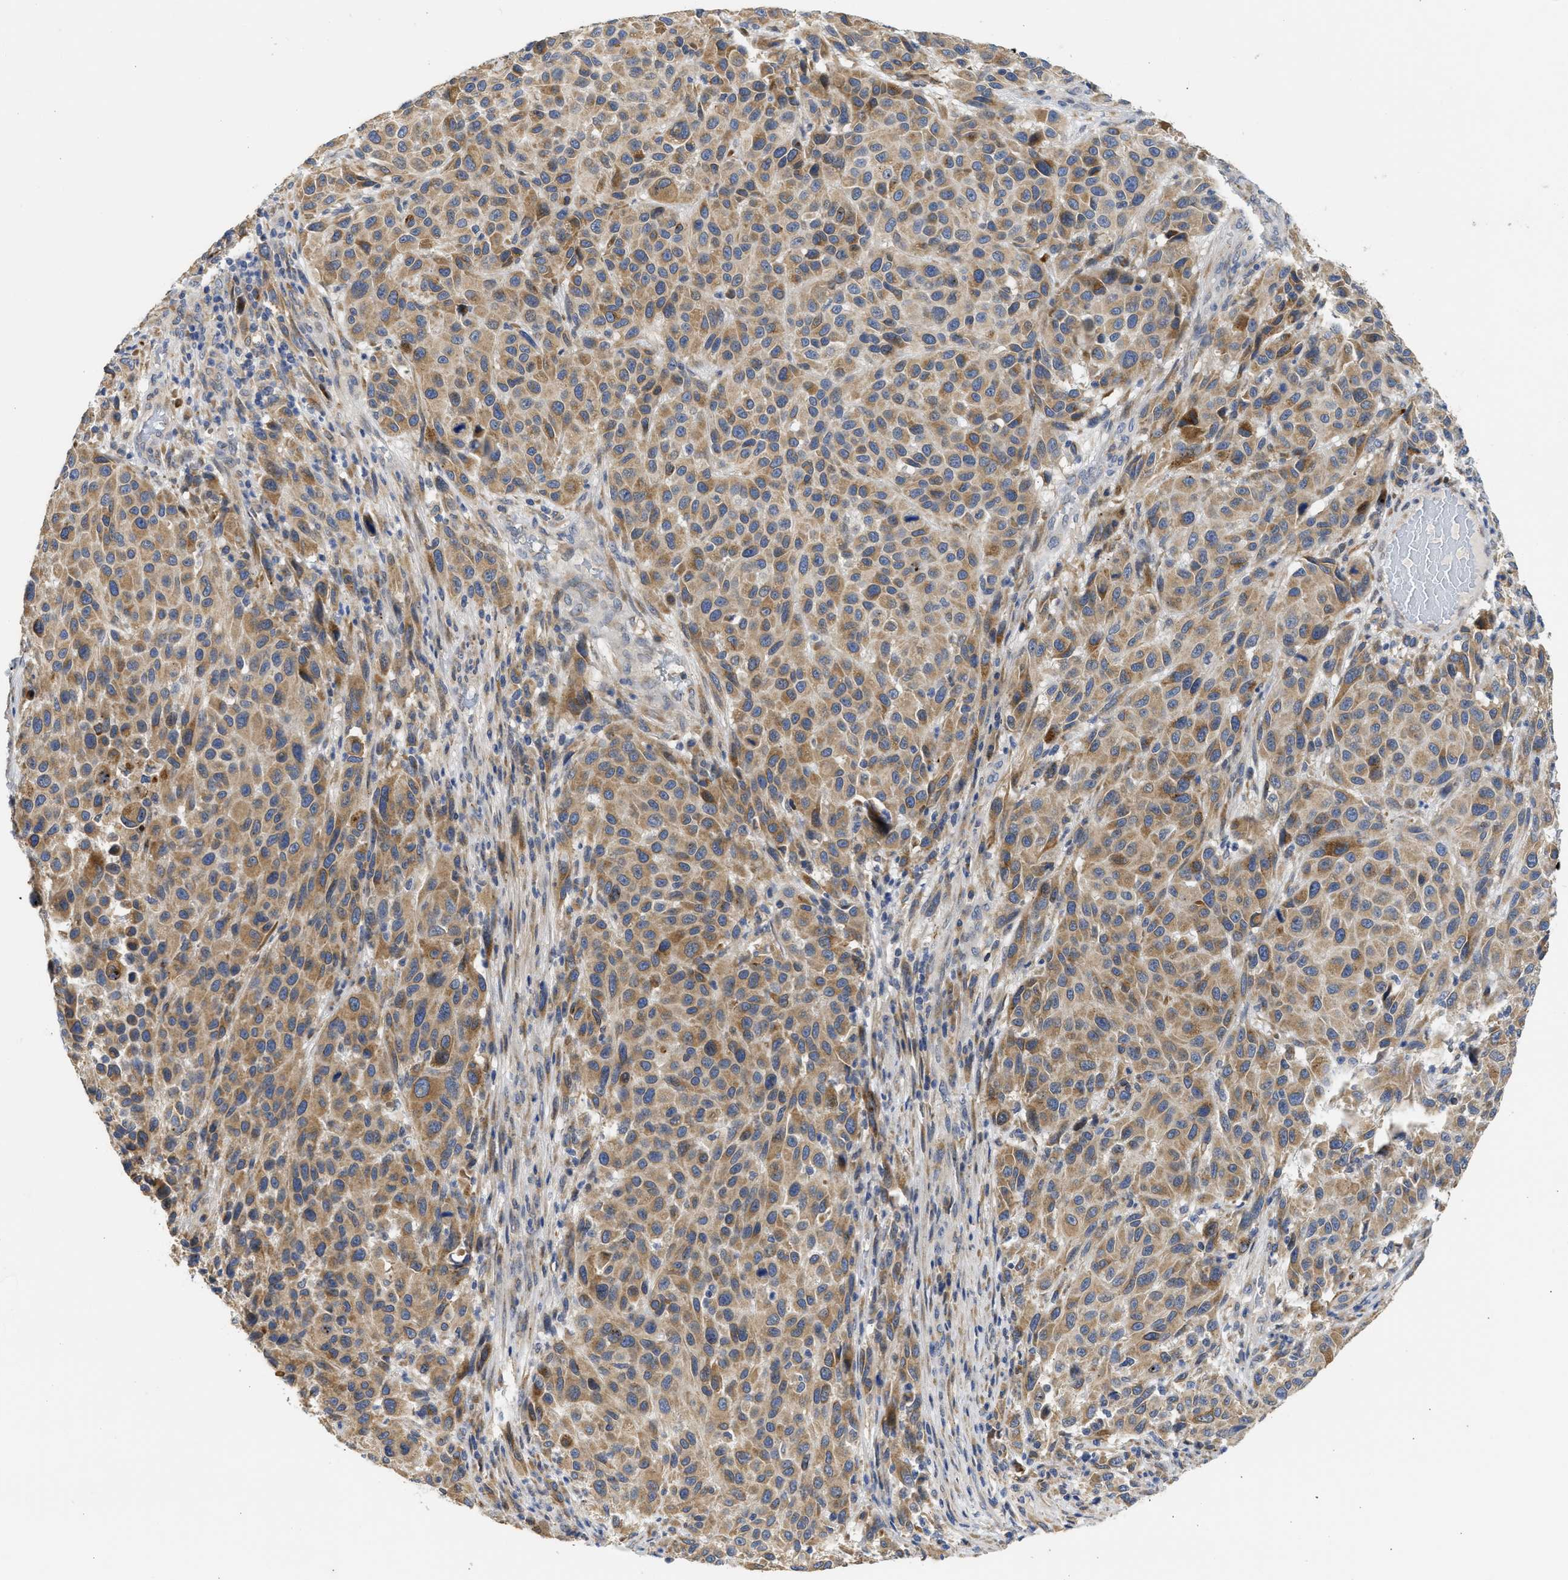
{"staining": {"intensity": "moderate", "quantity": ">75%", "location": "cytoplasmic/membranous"}, "tissue": "melanoma", "cell_type": "Tumor cells", "image_type": "cancer", "snomed": [{"axis": "morphology", "description": "Malignant melanoma, Metastatic site"}, {"axis": "topography", "description": "Lymph node"}], "caption": "High-power microscopy captured an IHC image of malignant melanoma (metastatic site), revealing moderate cytoplasmic/membranous positivity in about >75% of tumor cells.", "gene": "TMED1", "patient": {"sex": "male", "age": 61}}